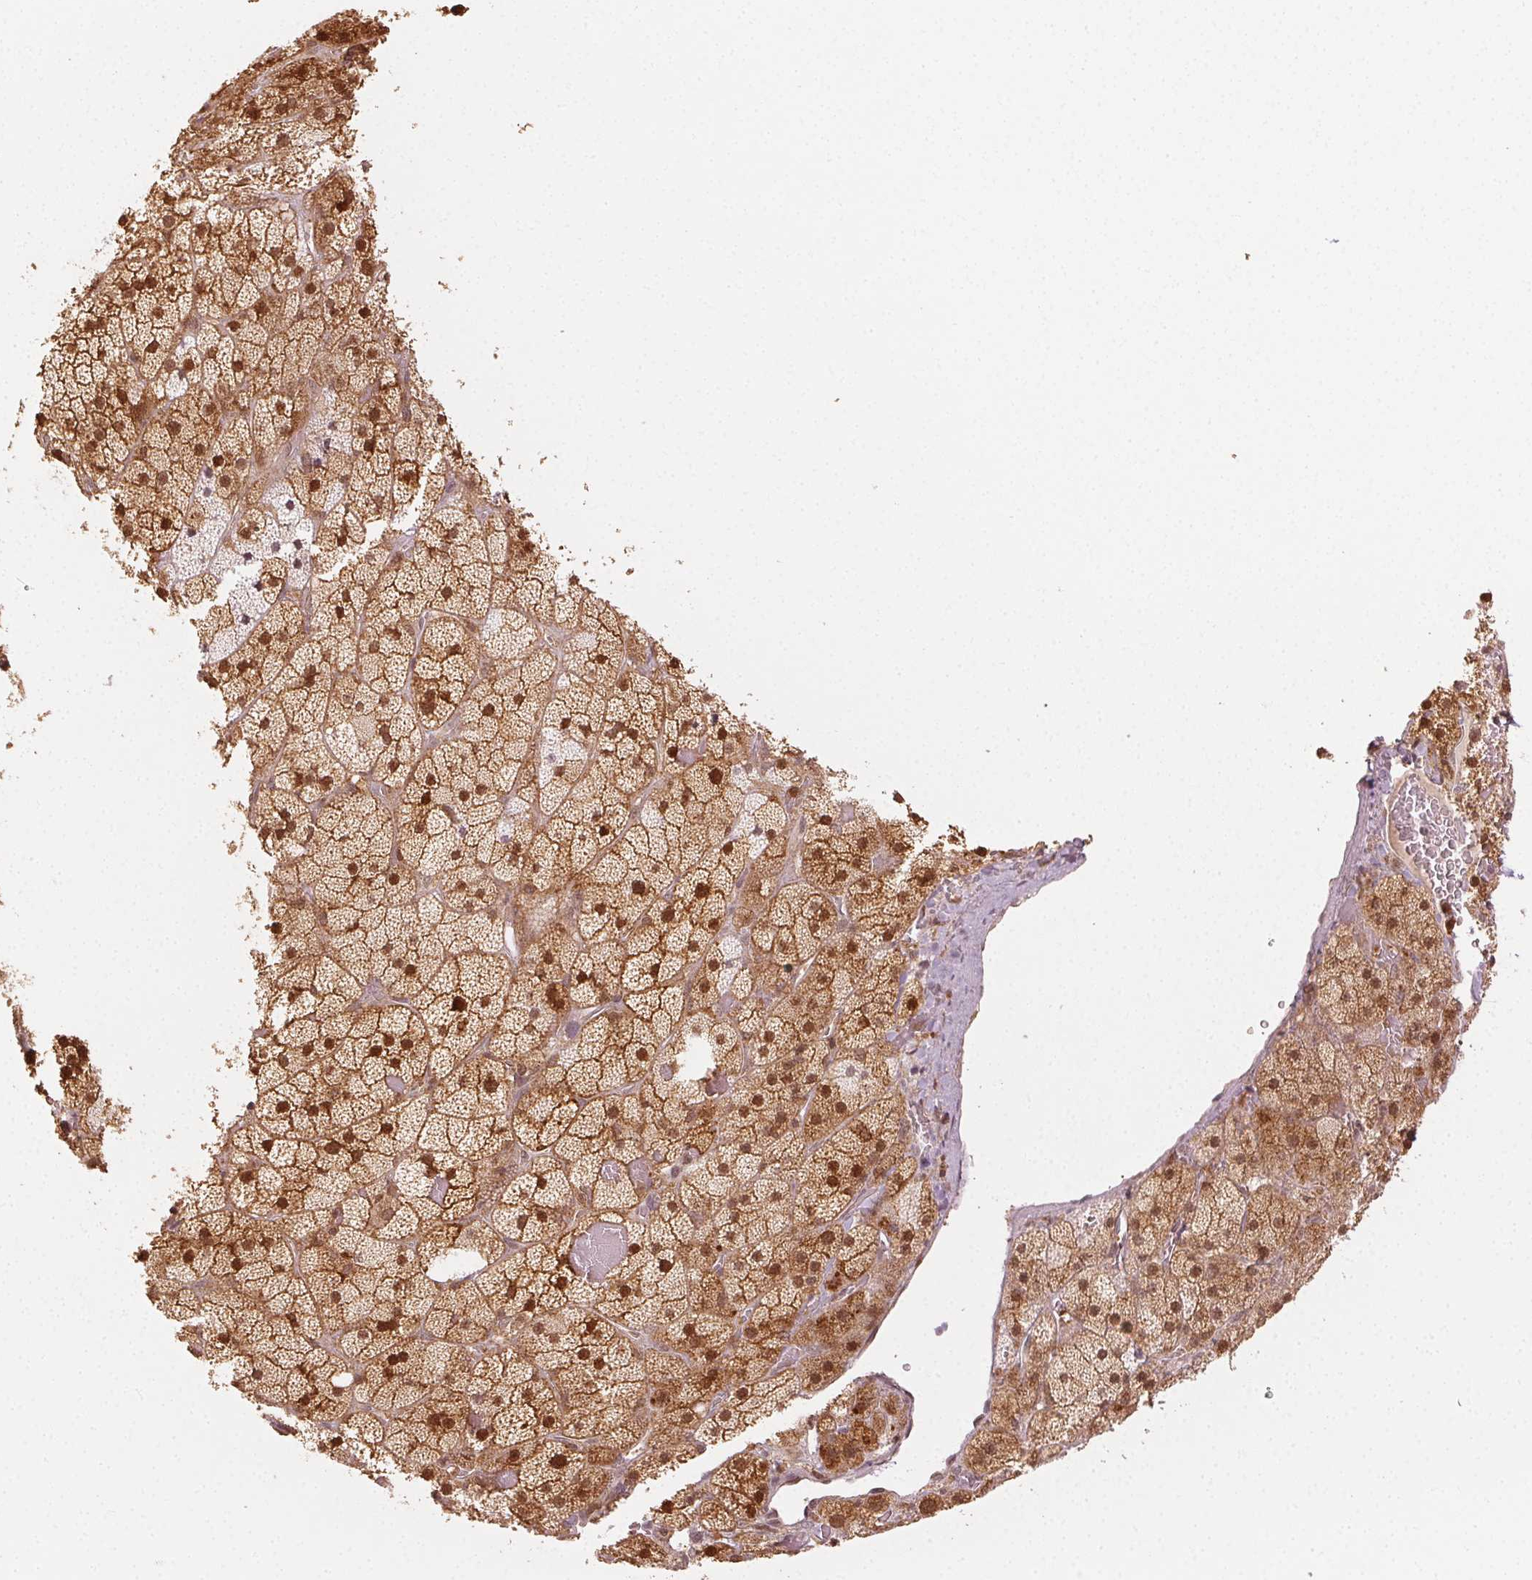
{"staining": {"intensity": "strong", "quantity": ">75%", "location": "cytoplasmic/membranous,nuclear"}, "tissue": "adrenal gland", "cell_type": "Glandular cells", "image_type": "normal", "snomed": [{"axis": "morphology", "description": "Normal tissue, NOS"}, {"axis": "topography", "description": "Adrenal gland"}], "caption": "This photomicrograph reveals immunohistochemistry (IHC) staining of unremarkable adrenal gland, with high strong cytoplasmic/membranous,nuclear positivity in approximately >75% of glandular cells.", "gene": "MAPK14", "patient": {"sex": "male", "age": 57}}